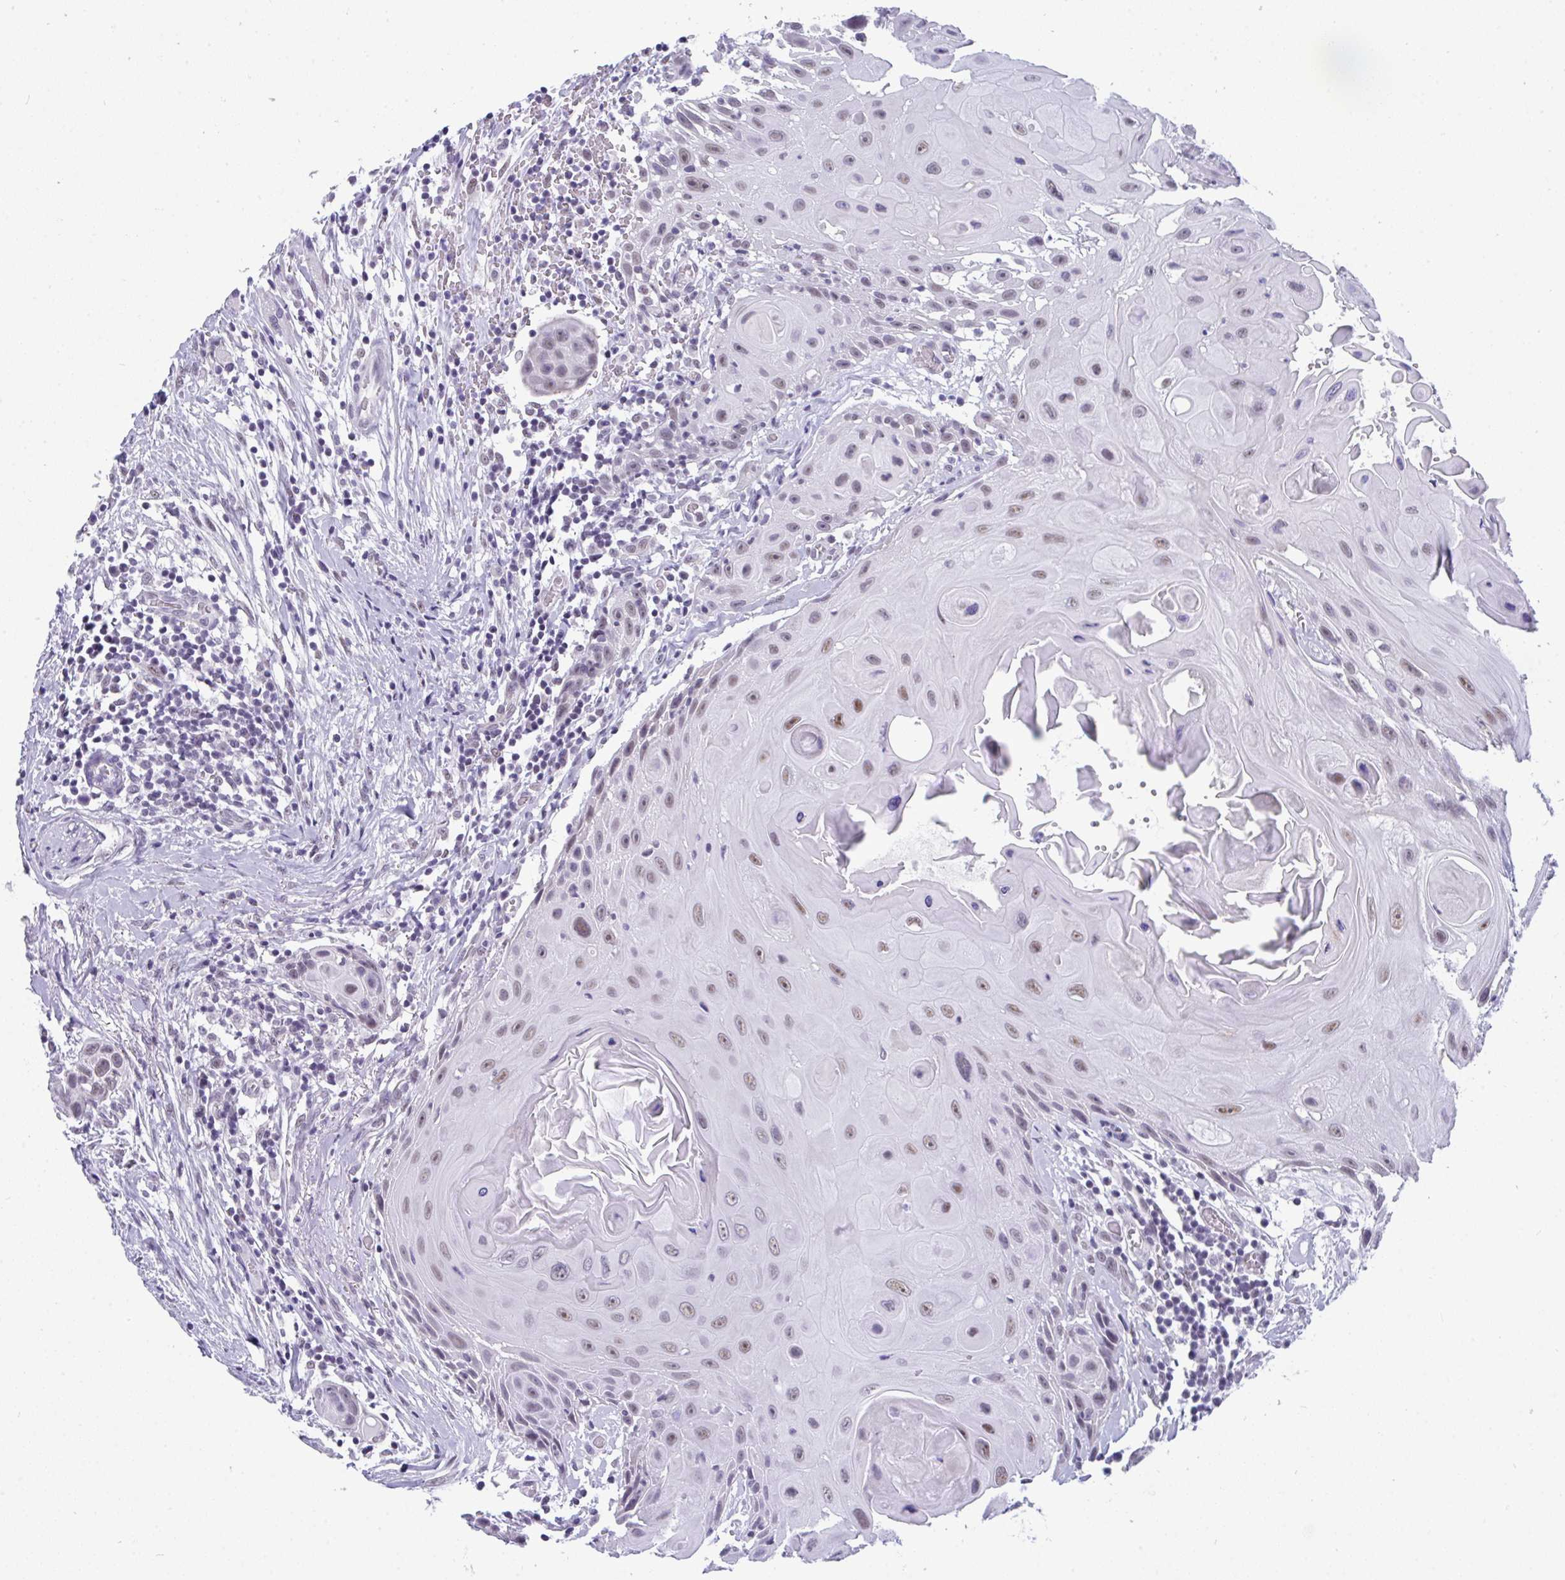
{"staining": {"intensity": "weak", "quantity": ">75%", "location": "nuclear"}, "tissue": "head and neck cancer", "cell_type": "Tumor cells", "image_type": "cancer", "snomed": [{"axis": "morphology", "description": "Squamous cell carcinoma, NOS"}, {"axis": "topography", "description": "Oral tissue"}, {"axis": "topography", "description": "Head-Neck"}], "caption": "Head and neck cancer (squamous cell carcinoma) was stained to show a protein in brown. There is low levels of weak nuclear staining in approximately >75% of tumor cells. The staining was performed using DAB to visualize the protein expression in brown, while the nuclei were stained in blue with hematoxylin (Magnification: 20x).", "gene": "CDK13", "patient": {"sex": "male", "age": 49}}